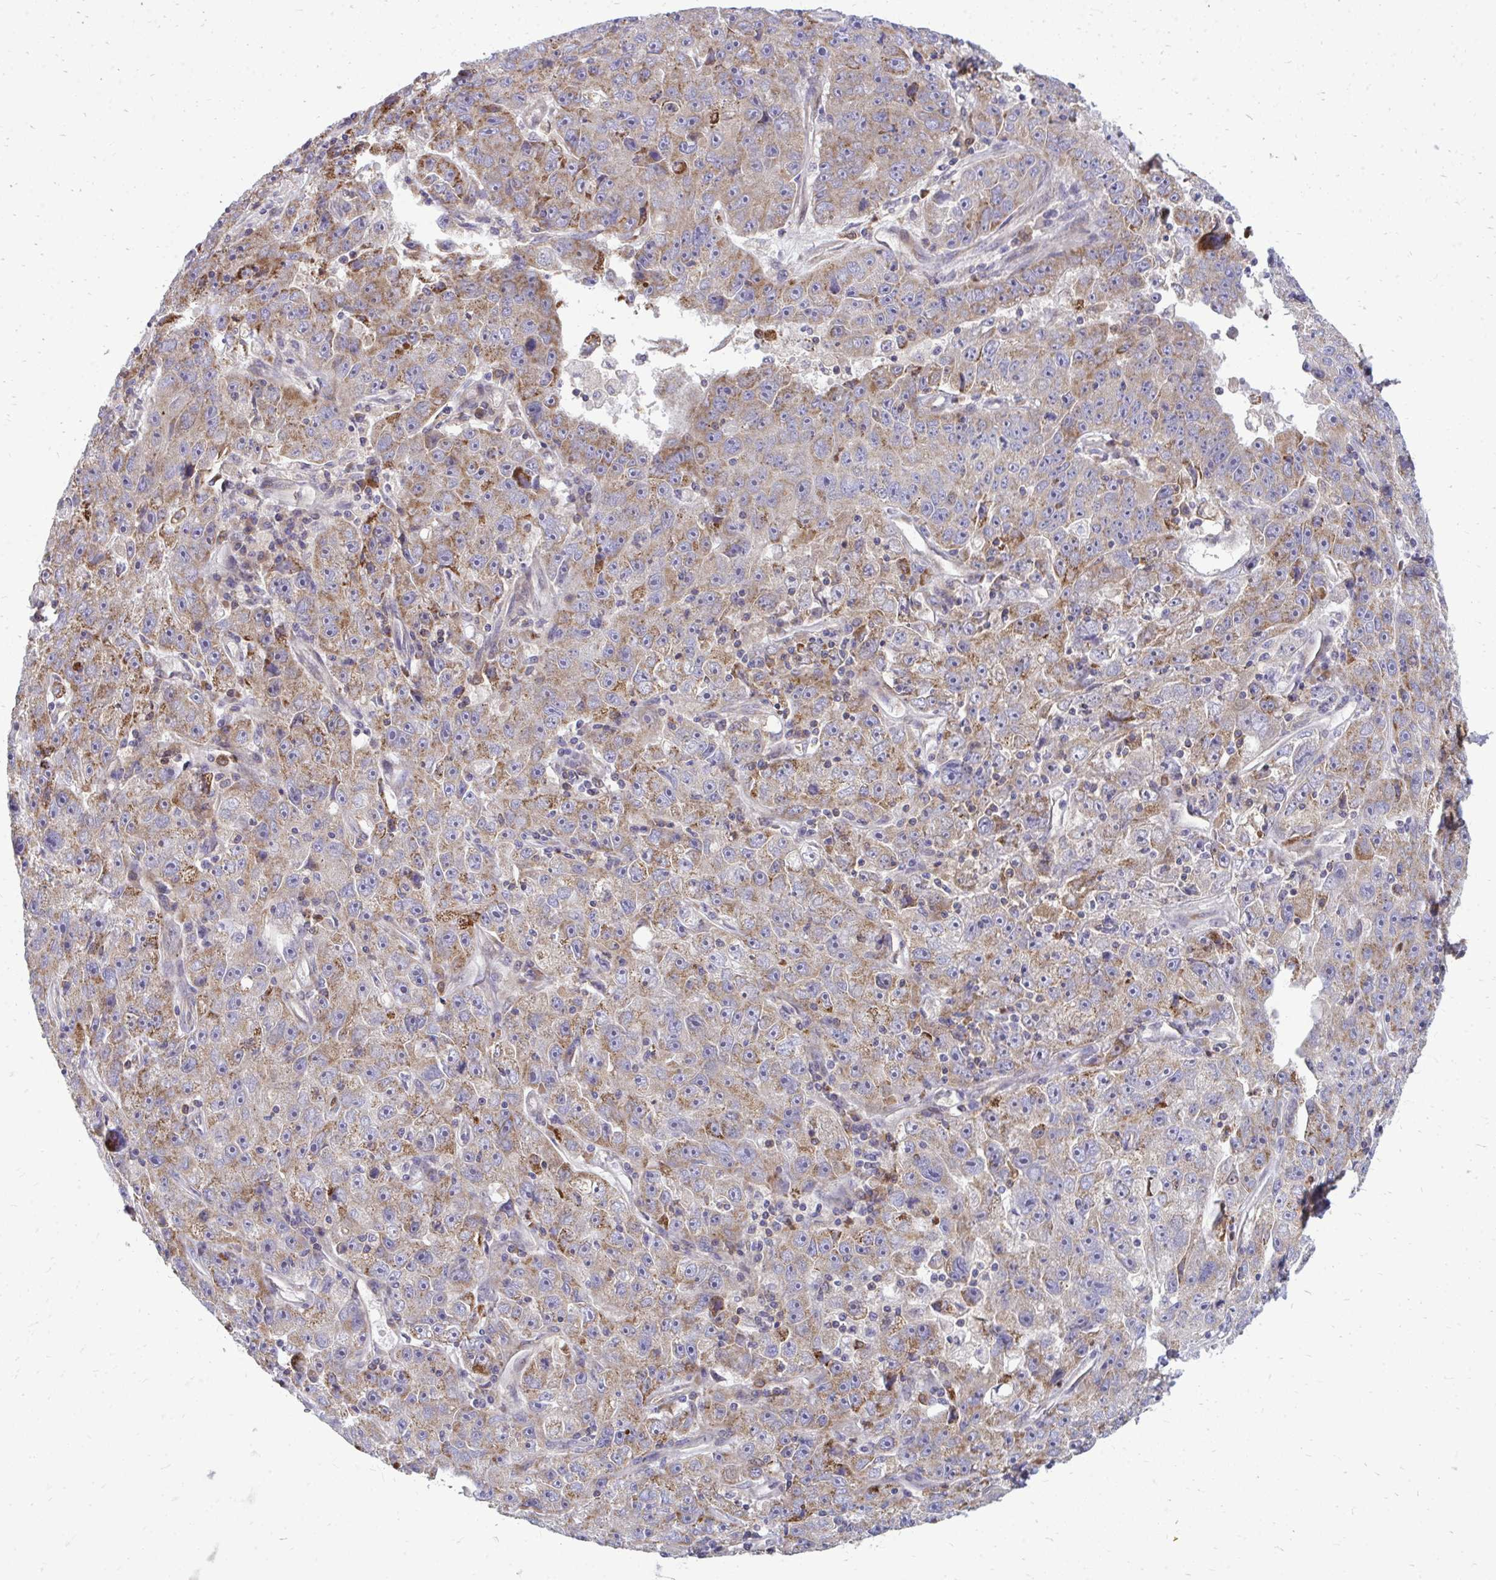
{"staining": {"intensity": "weak", "quantity": ">75%", "location": "cytoplasmic/membranous"}, "tissue": "lung cancer", "cell_type": "Tumor cells", "image_type": "cancer", "snomed": [{"axis": "morphology", "description": "Normal morphology"}, {"axis": "morphology", "description": "Adenocarcinoma, NOS"}, {"axis": "topography", "description": "Lymph node"}, {"axis": "topography", "description": "Lung"}], "caption": "This photomicrograph exhibits immunohistochemistry (IHC) staining of lung cancer, with low weak cytoplasmic/membranous positivity in about >75% of tumor cells.", "gene": "ASAP1", "patient": {"sex": "female", "age": 57}}